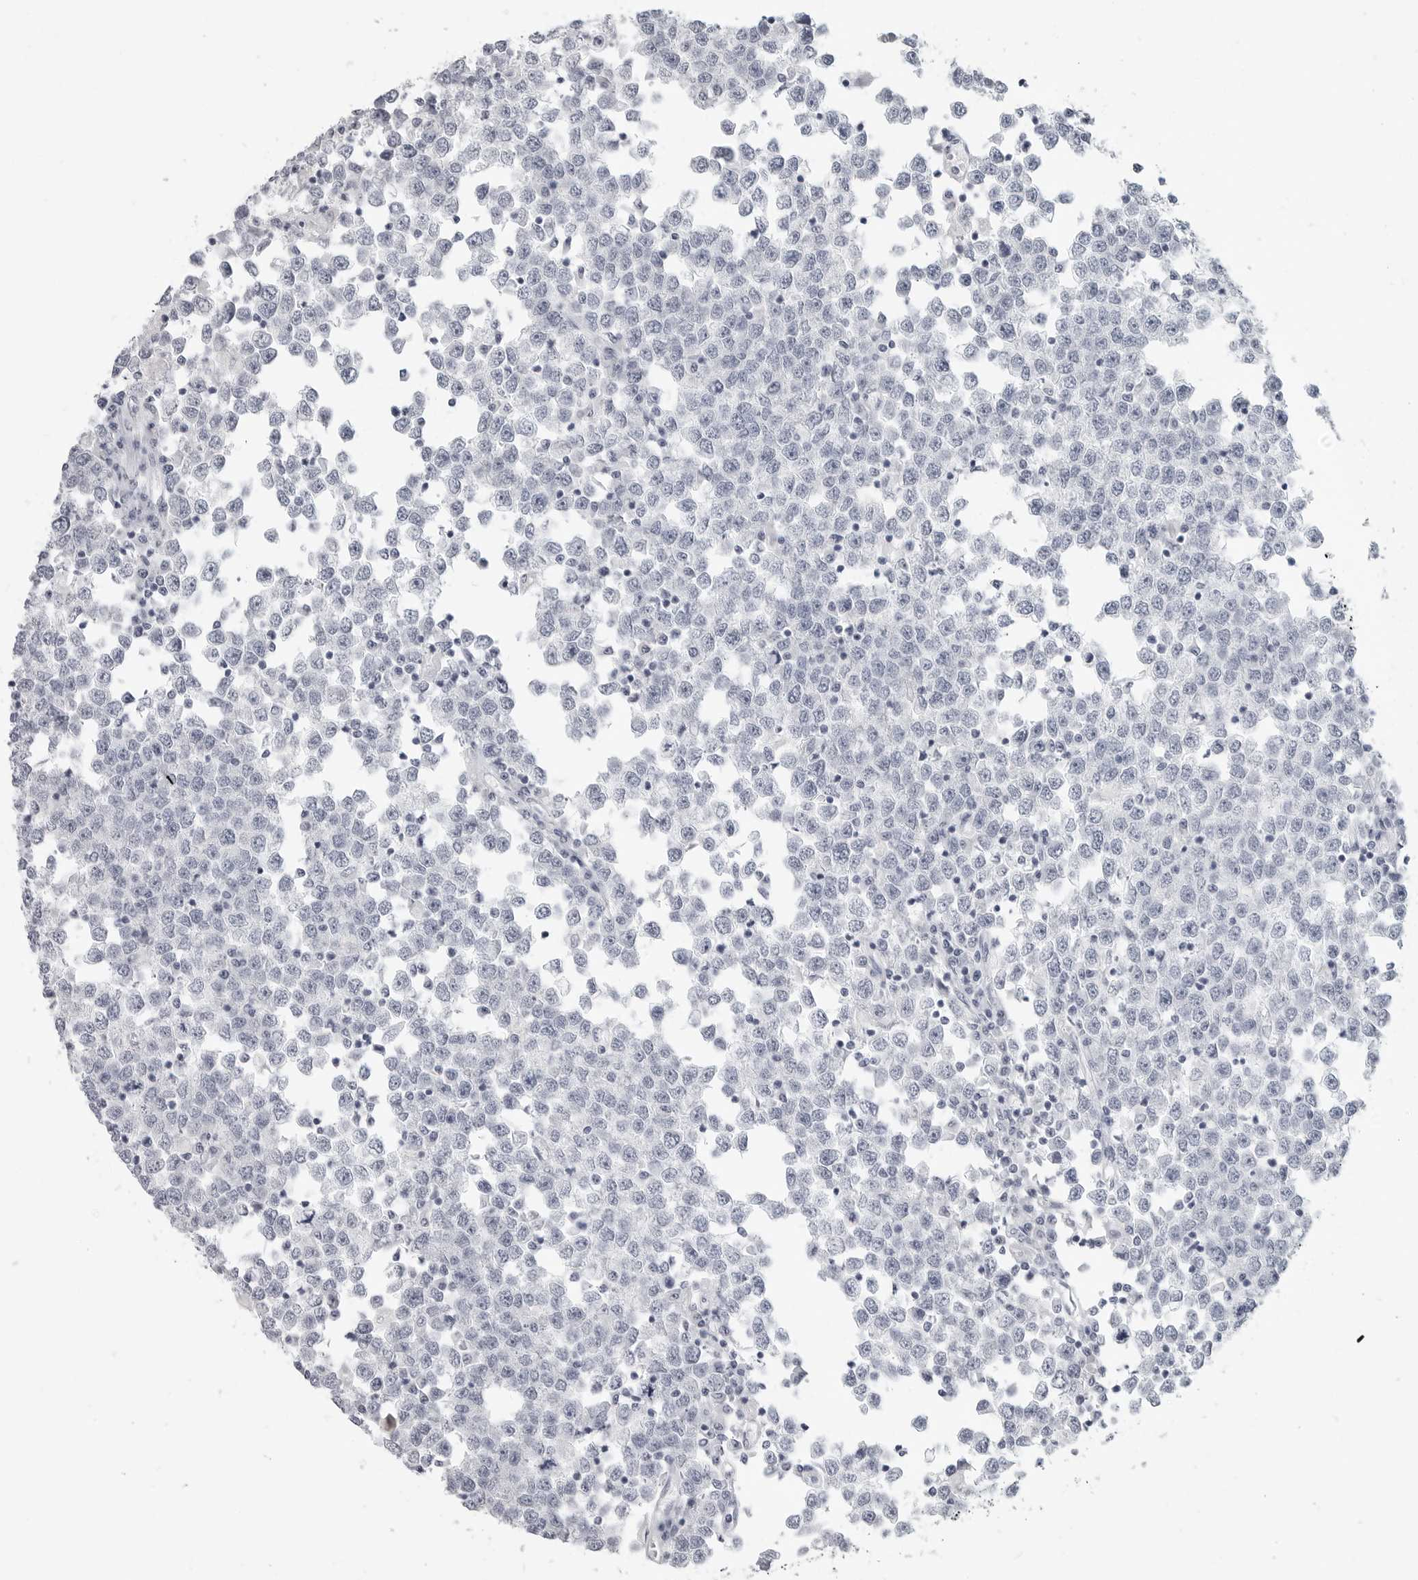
{"staining": {"intensity": "negative", "quantity": "none", "location": "none"}, "tissue": "testis cancer", "cell_type": "Tumor cells", "image_type": "cancer", "snomed": [{"axis": "morphology", "description": "Seminoma, NOS"}, {"axis": "topography", "description": "Testis"}], "caption": "IHC of human testis cancer (seminoma) reveals no expression in tumor cells.", "gene": "LY6D", "patient": {"sex": "male", "age": 65}}